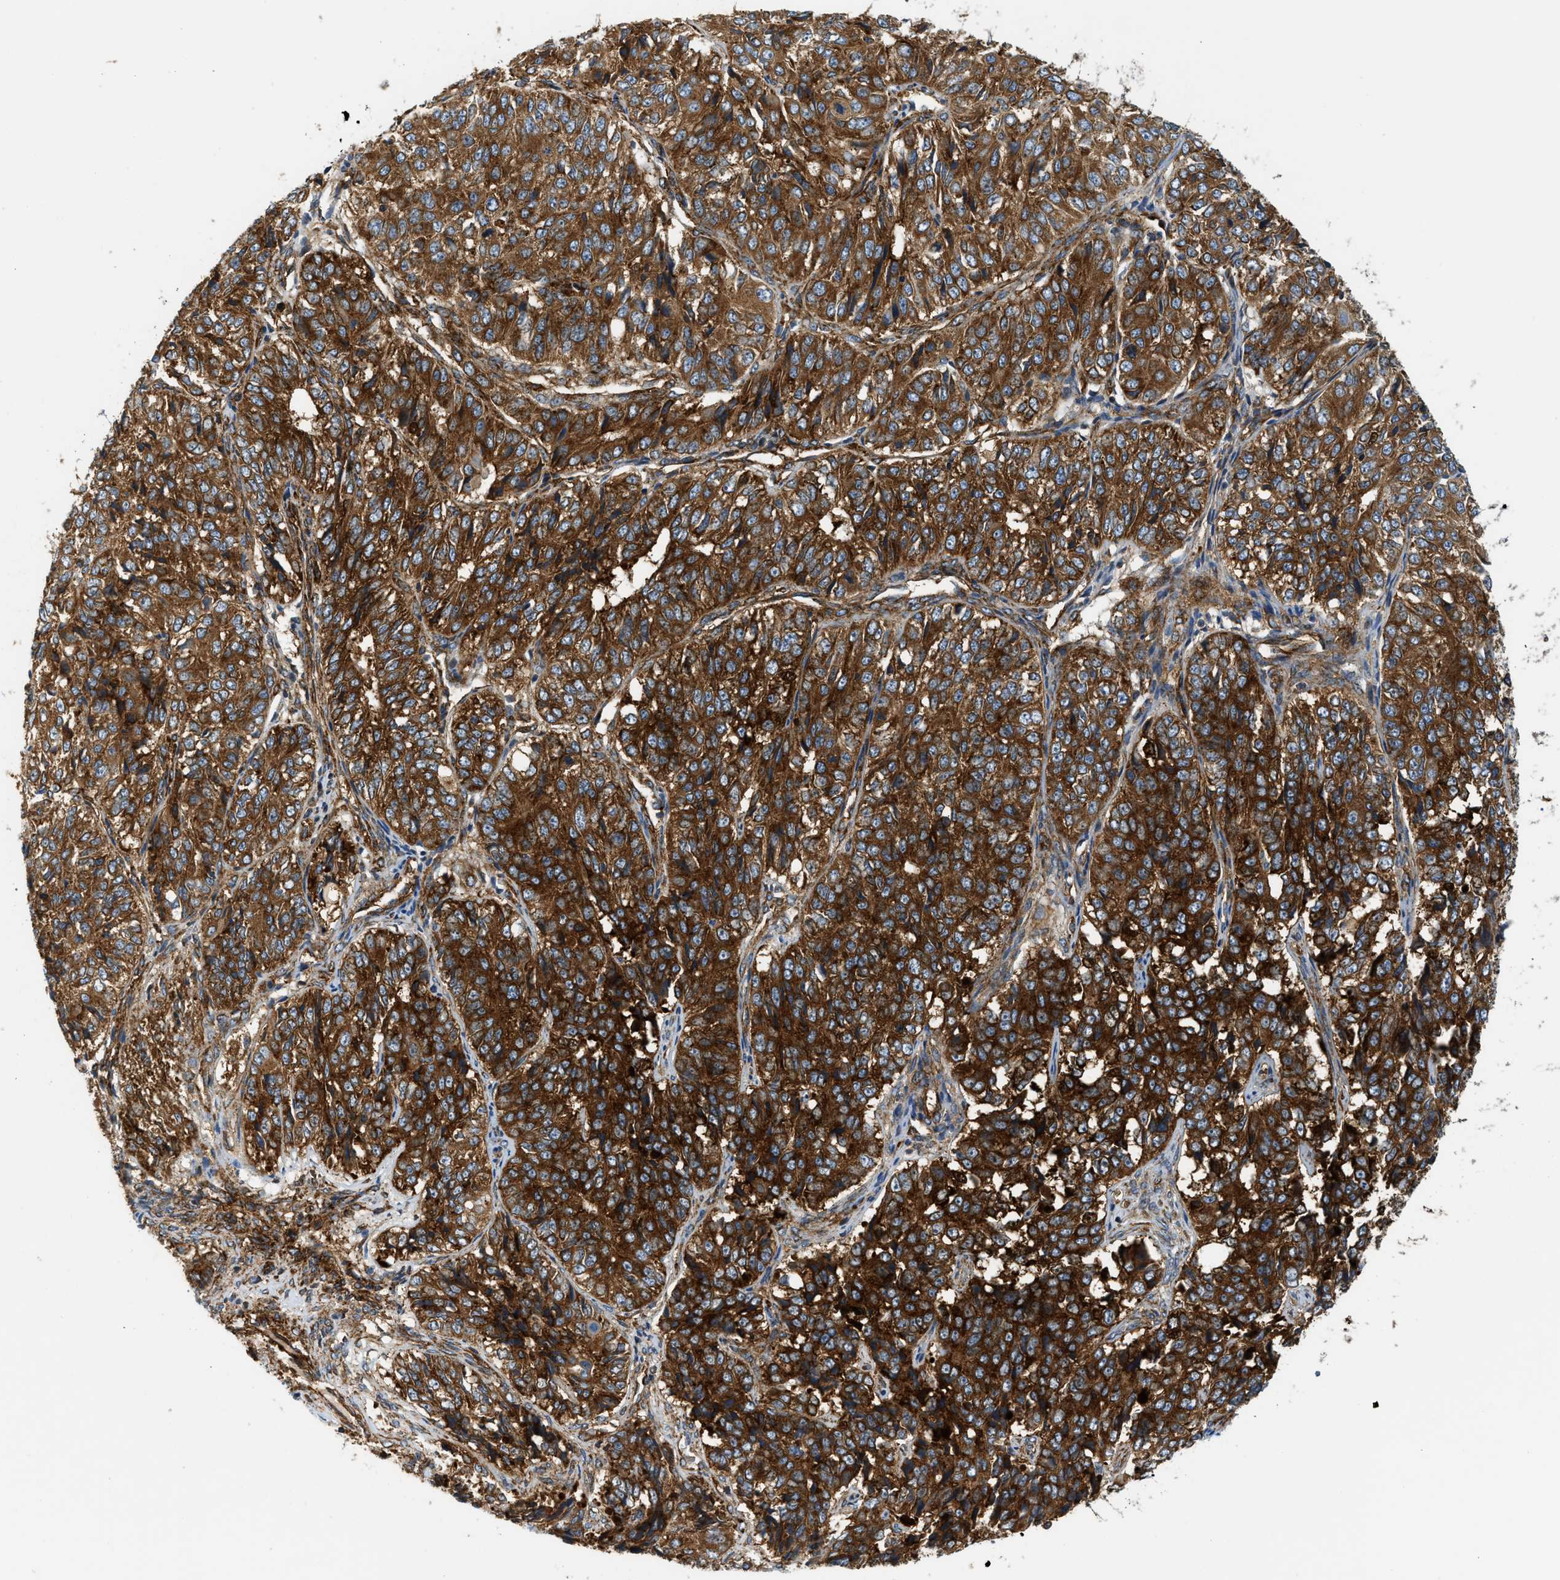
{"staining": {"intensity": "strong", "quantity": ">75%", "location": "cytoplasmic/membranous"}, "tissue": "ovarian cancer", "cell_type": "Tumor cells", "image_type": "cancer", "snomed": [{"axis": "morphology", "description": "Carcinoma, endometroid"}, {"axis": "topography", "description": "Ovary"}], "caption": "This histopathology image displays ovarian endometroid carcinoma stained with immunohistochemistry to label a protein in brown. The cytoplasmic/membranous of tumor cells show strong positivity for the protein. Nuclei are counter-stained blue.", "gene": "HIP1", "patient": {"sex": "female", "age": 51}}